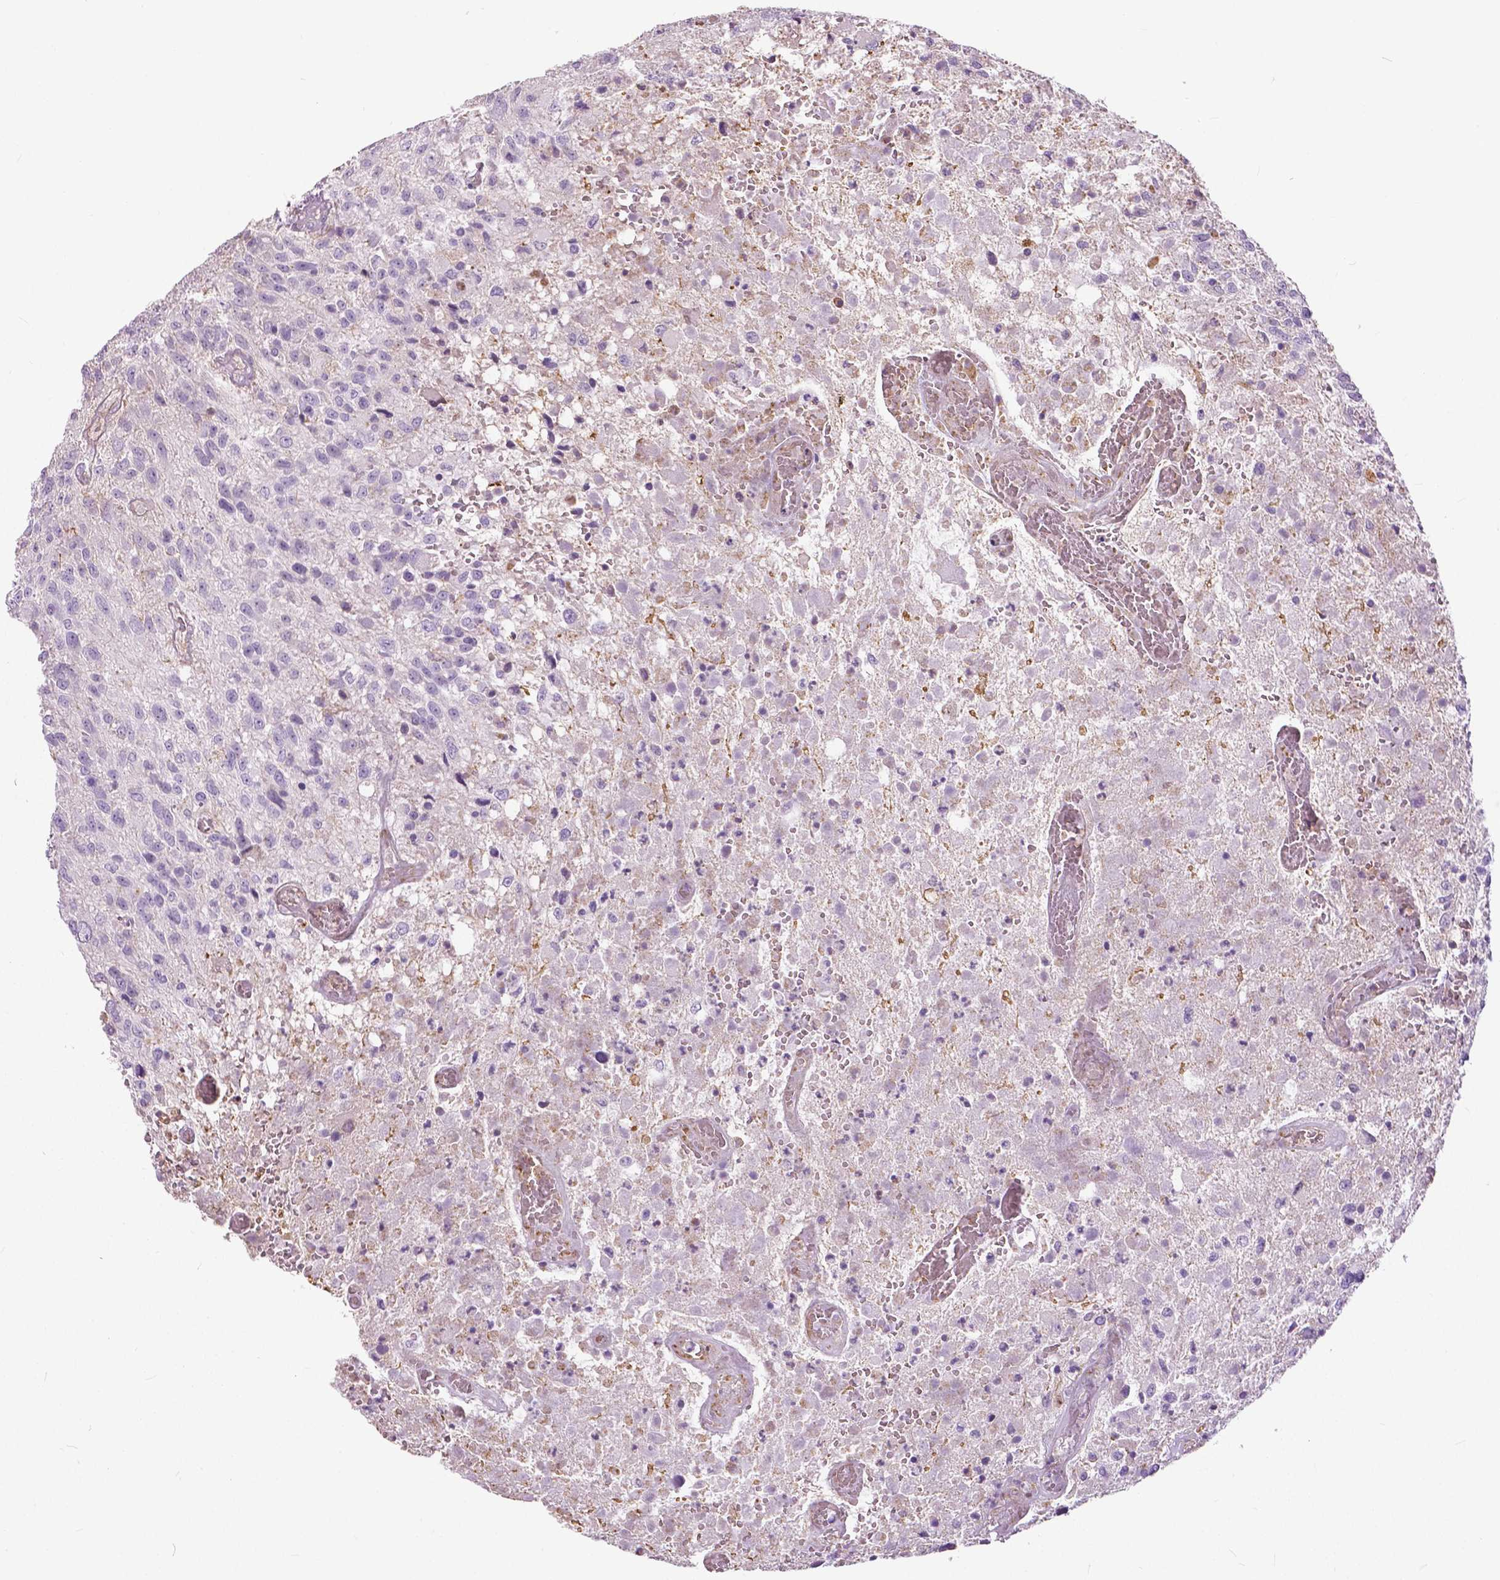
{"staining": {"intensity": "negative", "quantity": "none", "location": "none"}, "tissue": "glioma", "cell_type": "Tumor cells", "image_type": "cancer", "snomed": [{"axis": "morphology", "description": "Glioma, malignant, Low grade"}, {"axis": "topography", "description": "Brain"}], "caption": "This photomicrograph is of malignant glioma (low-grade) stained with immunohistochemistry to label a protein in brown with the nuclei are counter-stained blue. There is no expression in tumor cells. (DAB (3,3'-diaminobenzidine) immunohistochemistry, high magnification).", "gene": "ANXA13", "patient": {"sex": "male", "age": 66}}